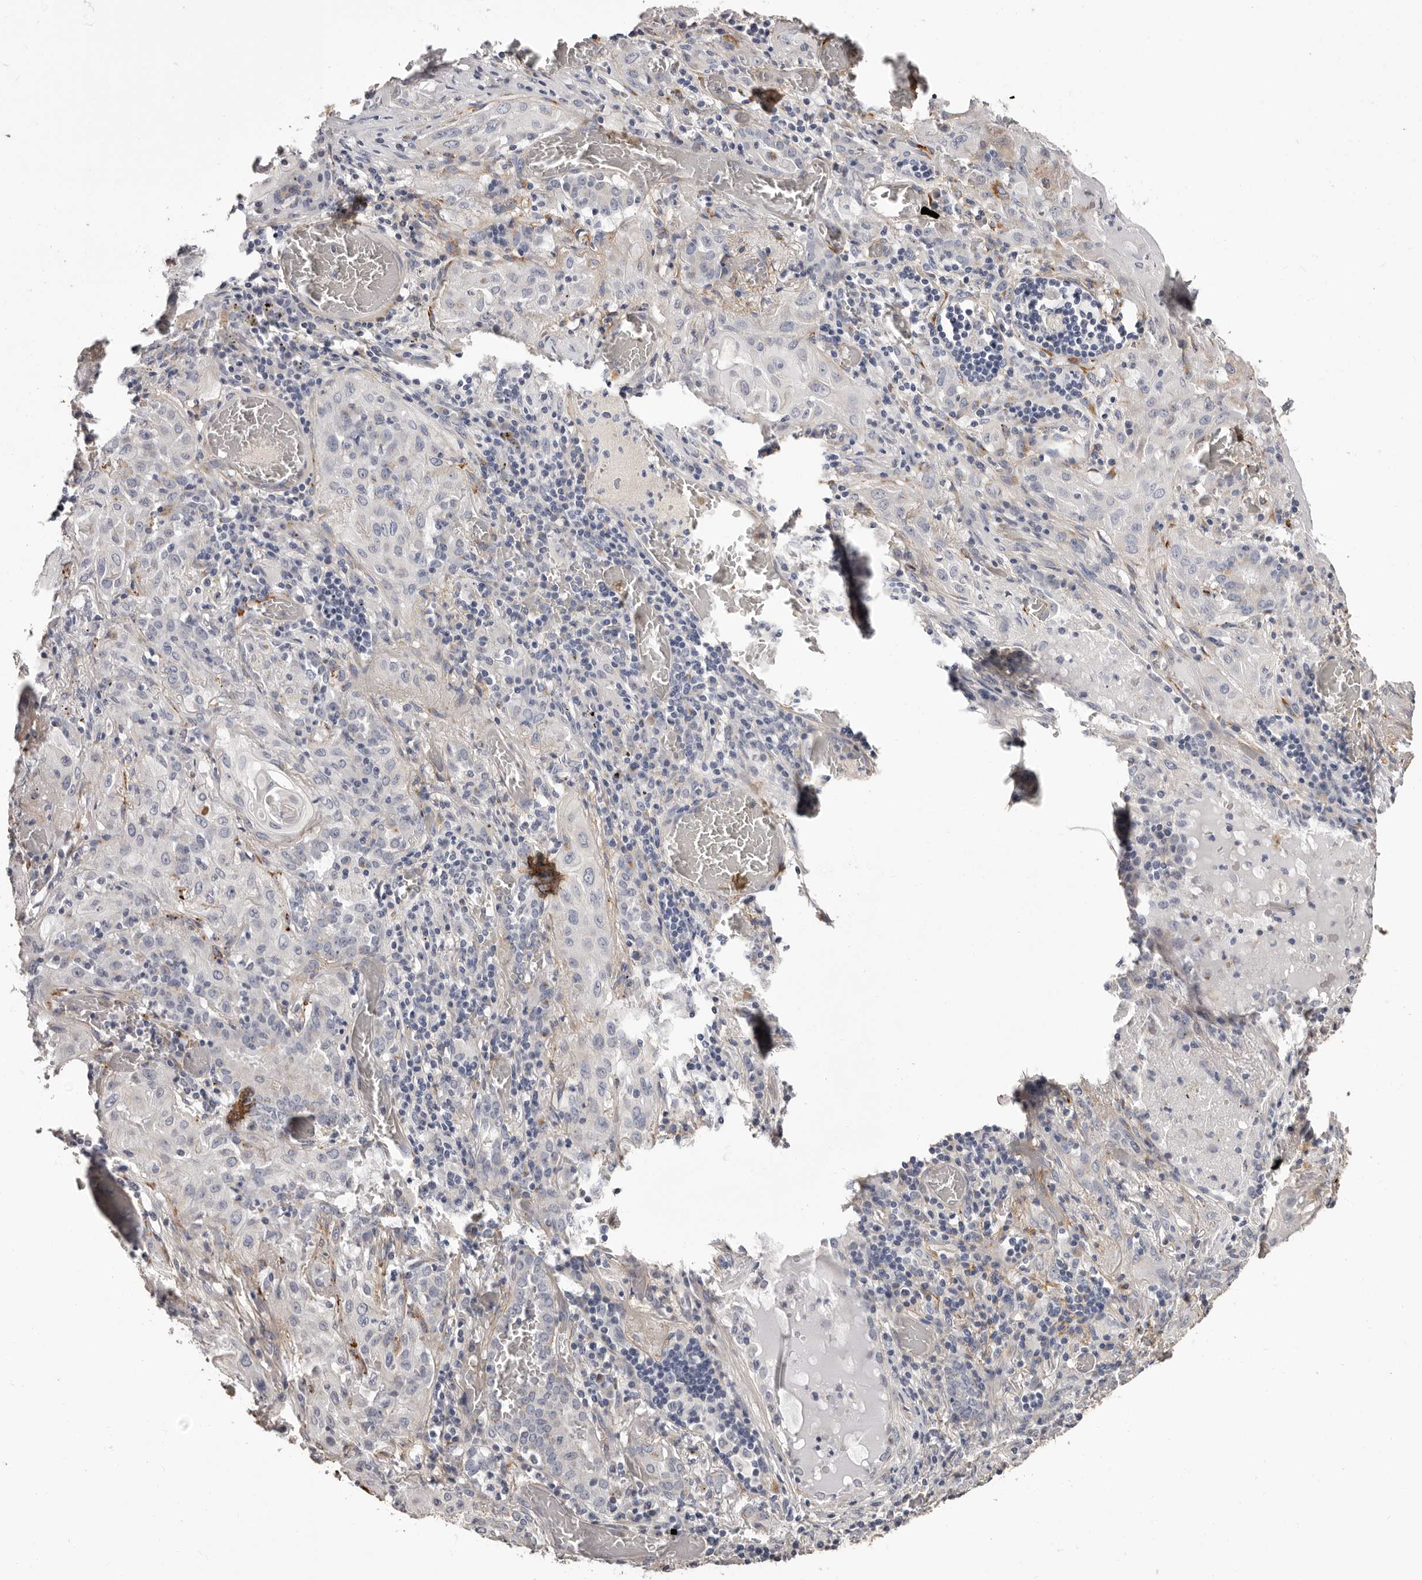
{"staining": {"intensity": "negative", "quantity": "none", "location": "none"}, "tissue": "lung cancer", "cell_type": "Tumor cells", "image_type": "cancer", "snomed": [{"axis": "morphology", "description": "Squamous cell carcinoma, NOS"}, {"axis": "topography", "description": "Lung"}], "caption": "A high-resolution photomicrograph shows IHC staining of squamous cell carcinoma (lung), which displays no significant expression in tumor cells. Nuclei are stained in blue.", "gene": "COL6A1", "patient": {"sex": "female", "age": 47}}